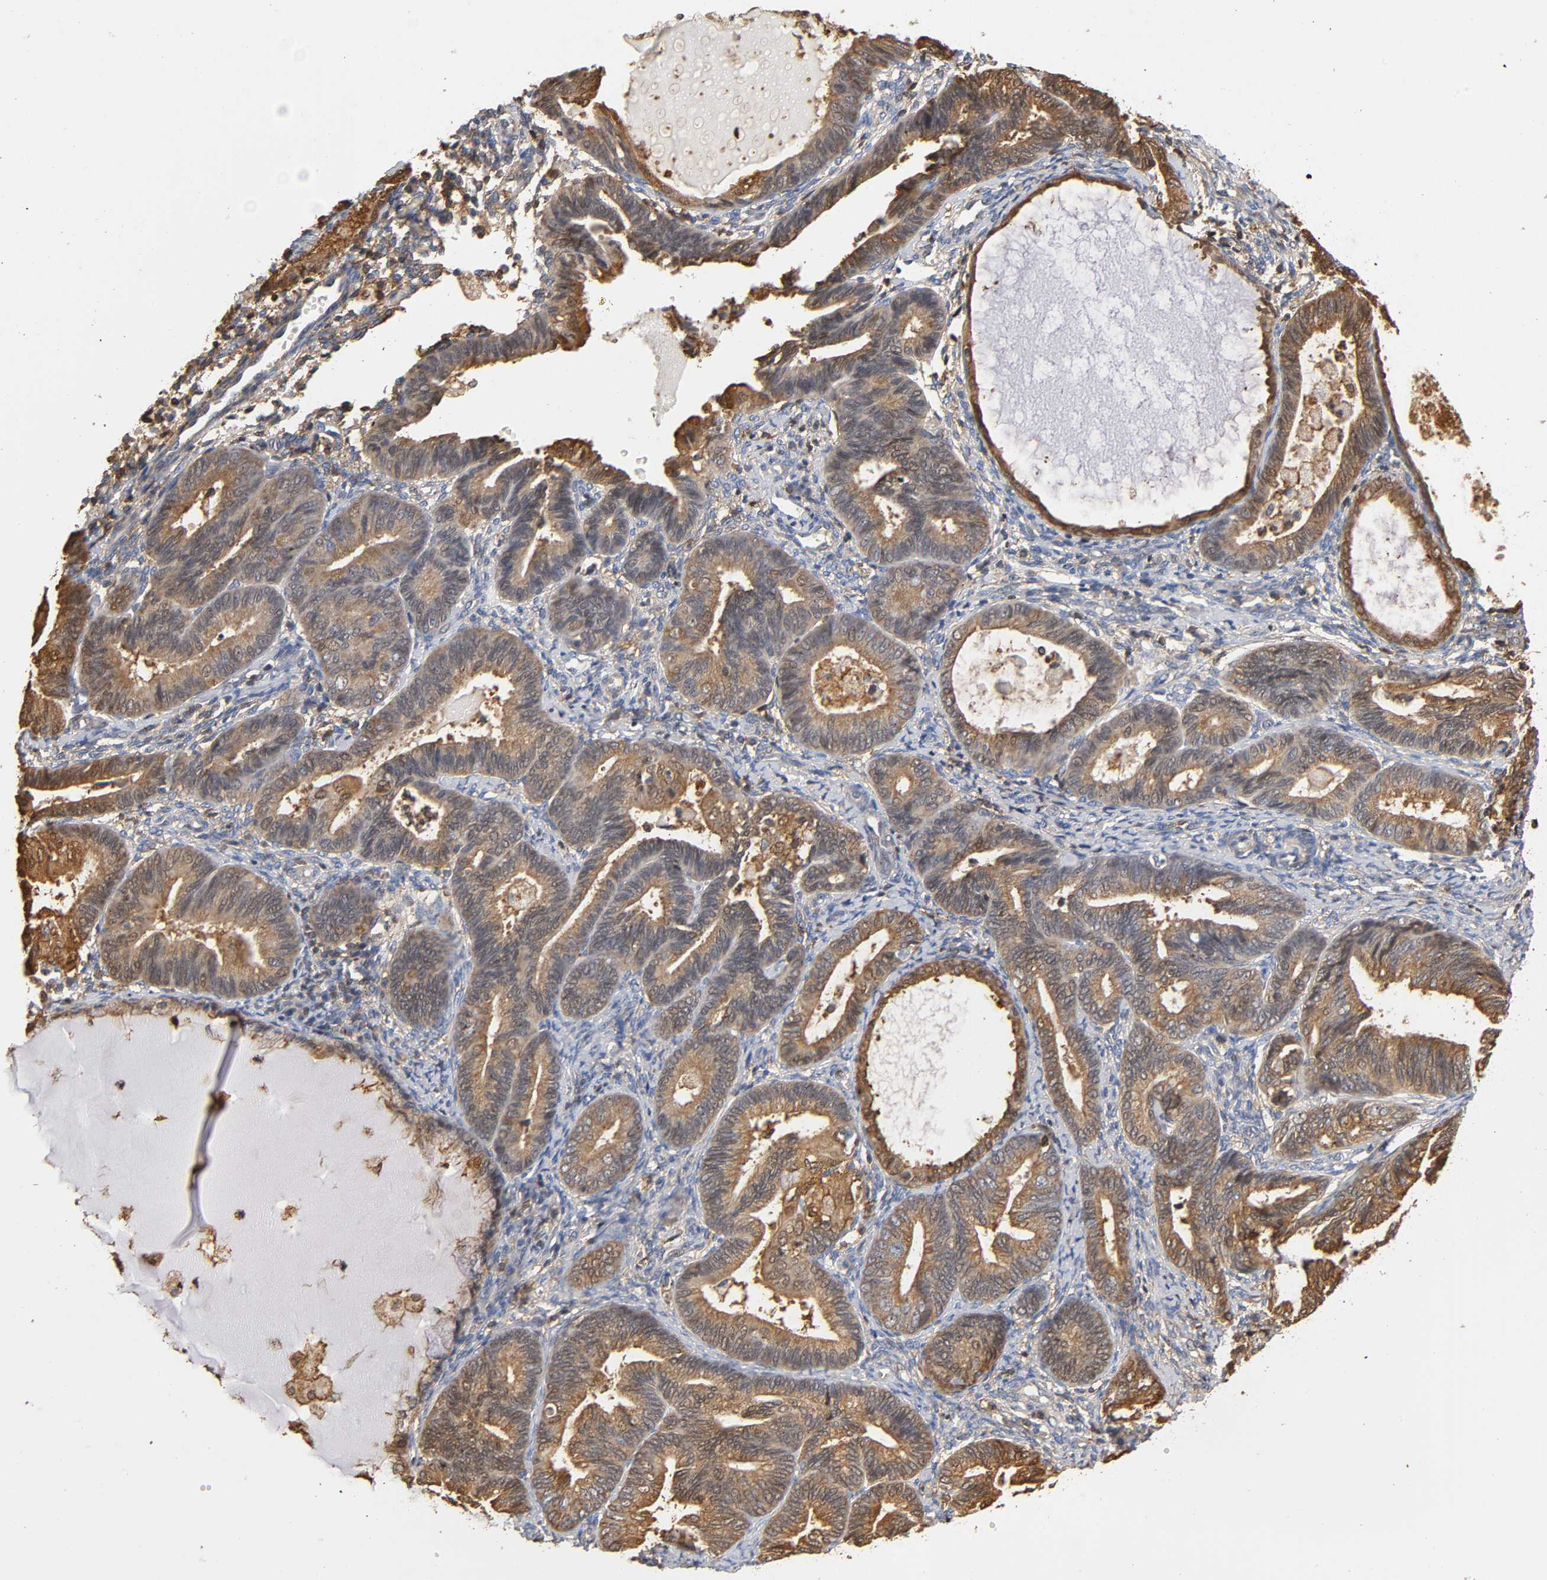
{"staining": {"intensity": "moderate", "quantity": ">75%", "location": "cytoplasmic/membranous"}, "tissue": "endometrial cancer", "cell_type": "Tumor cells", "image_type": "cancer", "snomed": [{"axis": "morphology", "description": "Adenocarcinoma, NOS"}, {"axis": "topography", "description": "Endometrium"}], "caption": "IHC micrograph of adenocarcinoma (endometrial) stained for a protein (brown), which displays medium levels of moderate cytoplasmic/membranous positivity in about >75% of tumor cells.", "gene": "ANXA11", "patient": {"sex": "female", "age": 63}}